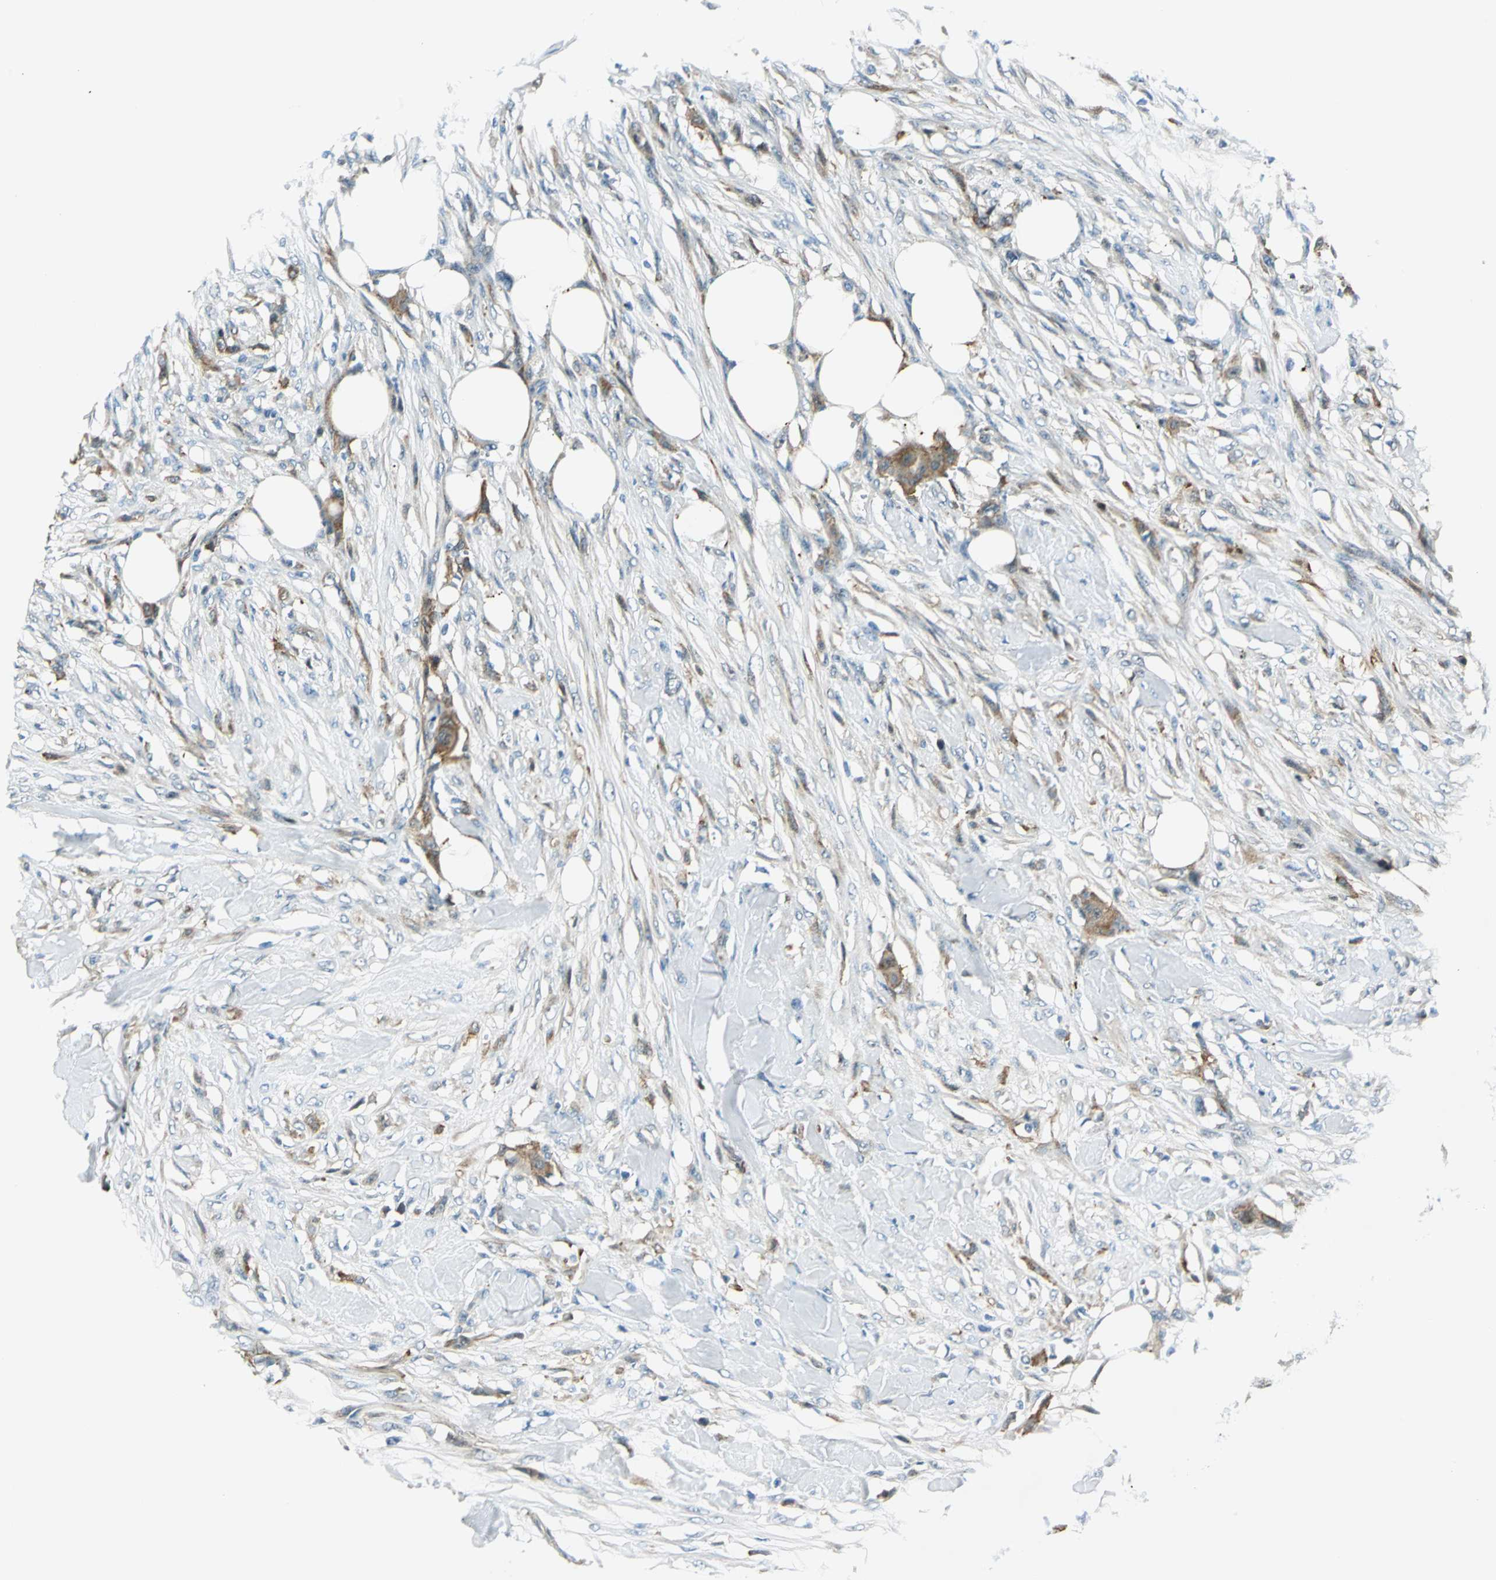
{"staining": {"intensity": "moderate", "quantity": "25%-75%", "location": "cytoplasmic/membranous"}, "tissue": "skin cancer", "cell_type": "Tumor cells", "image_type": "cancer", "snomed": [{"axis": "morphology", "description": "Normal tissue, NOS"}, {"axis": "morphology", "description": "Squamous cell carcinoma, NOS"}, {"axis": "topography", "description": "Skin"}], "caption": "This is a histology image of IHC staining of squamous cell carcinoma (skin), which shows moderate staining in the cytoplasmic/membranous of tumor cells.", "gene": "HSPB1", "patient": {"sex": "female", "age": 59}}